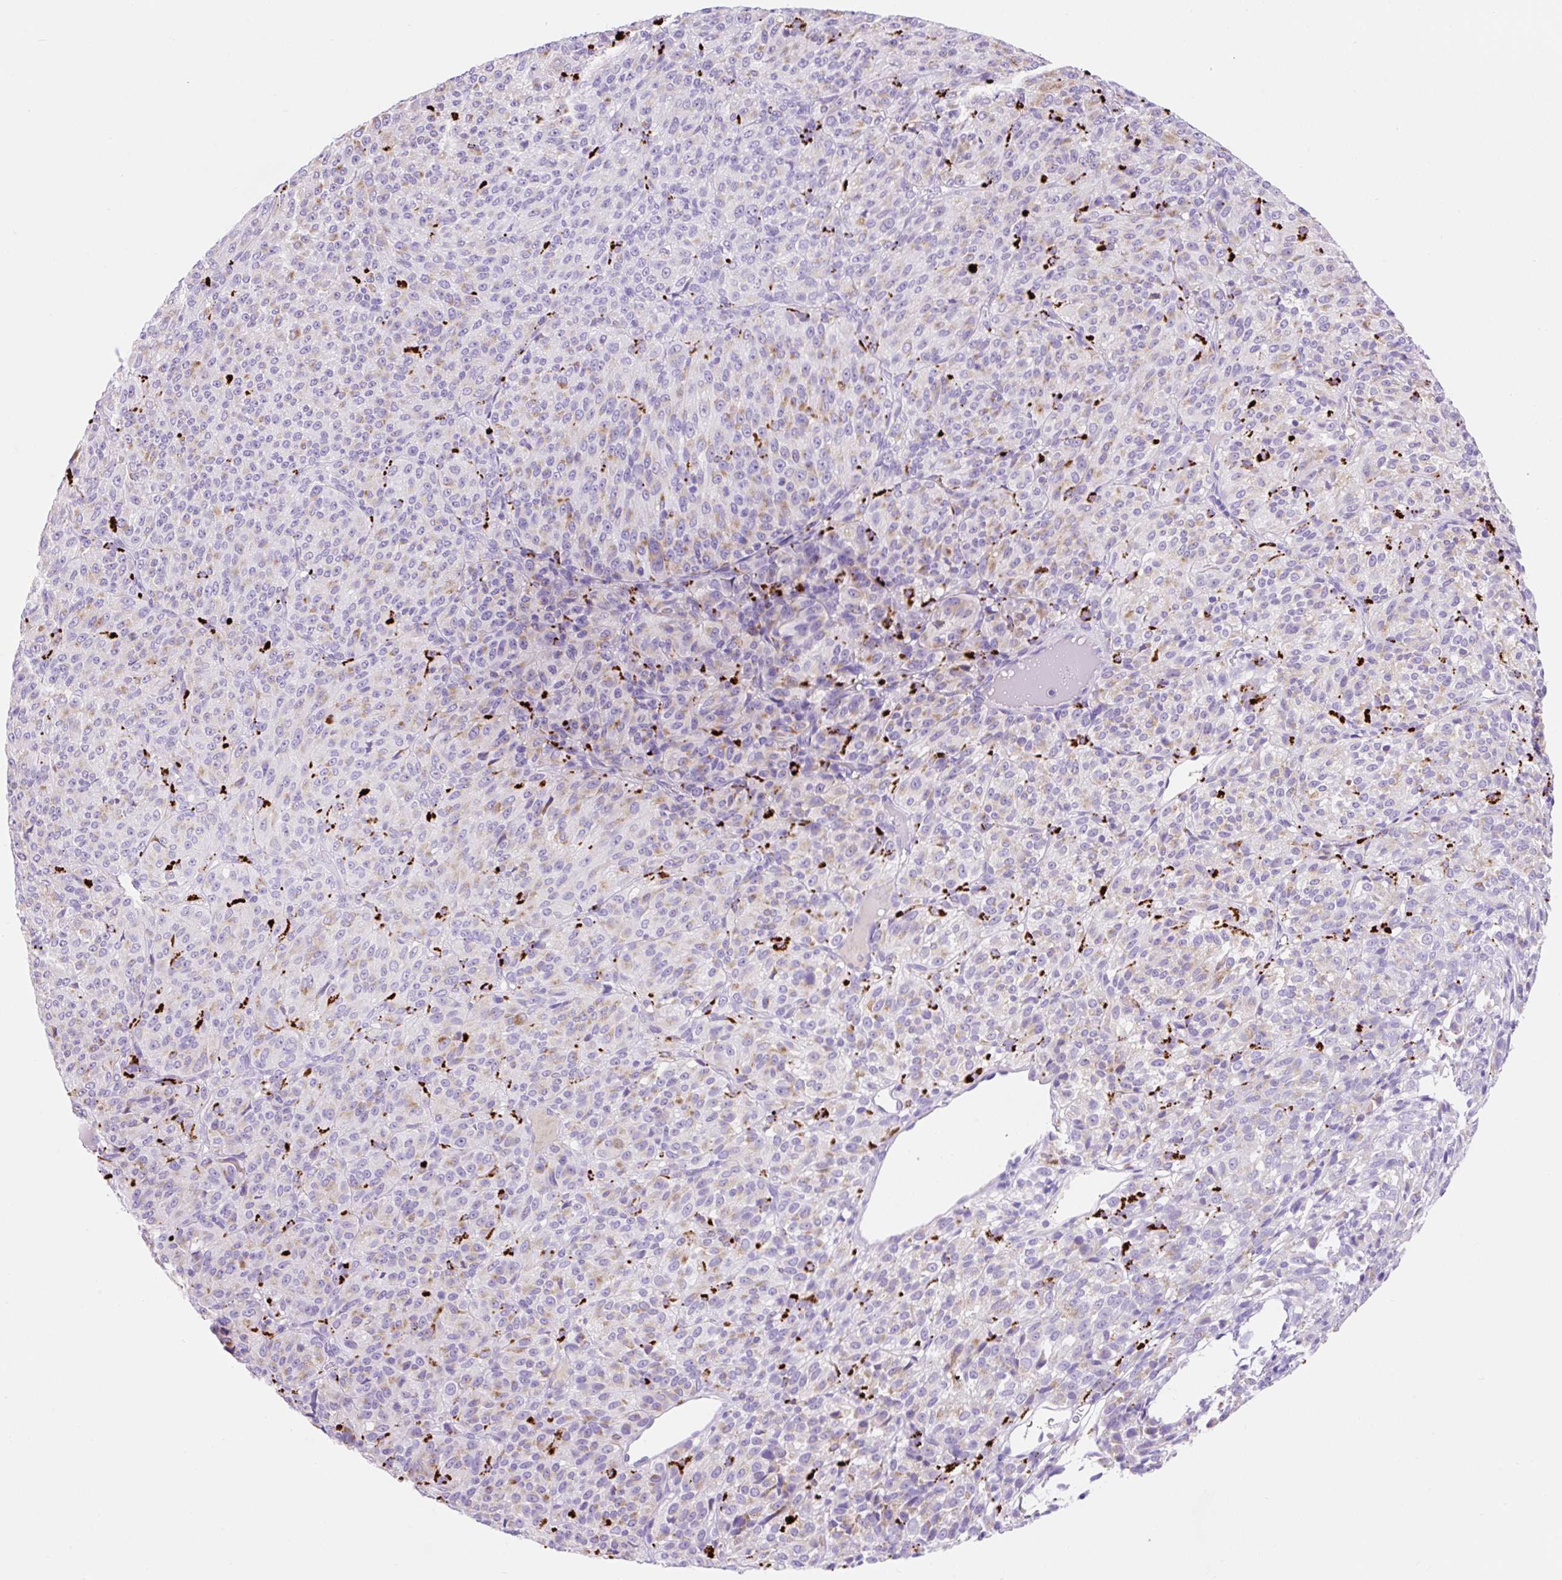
{"staining": {"intensity": "weak", "quantity": "25%-75%", "location": "cytoplasmic/membranous"}, "tissue": "melanoma", "cell_type": "Tumor cells", "image_type": "cancer", "snomed": [{"axis": "morphology", "description": "Malignant melanoma, Metastatic site"}, {"axis": "topography", "description": "Brain"}], "caption": "Human melanoma stained for a protein (brown) shows weak cytoplasmic/membranous positive expression in approximately 25%-75% of tumor cells.", "gene": "HEXB", "patient": {"sex": "female", "age": 56}}